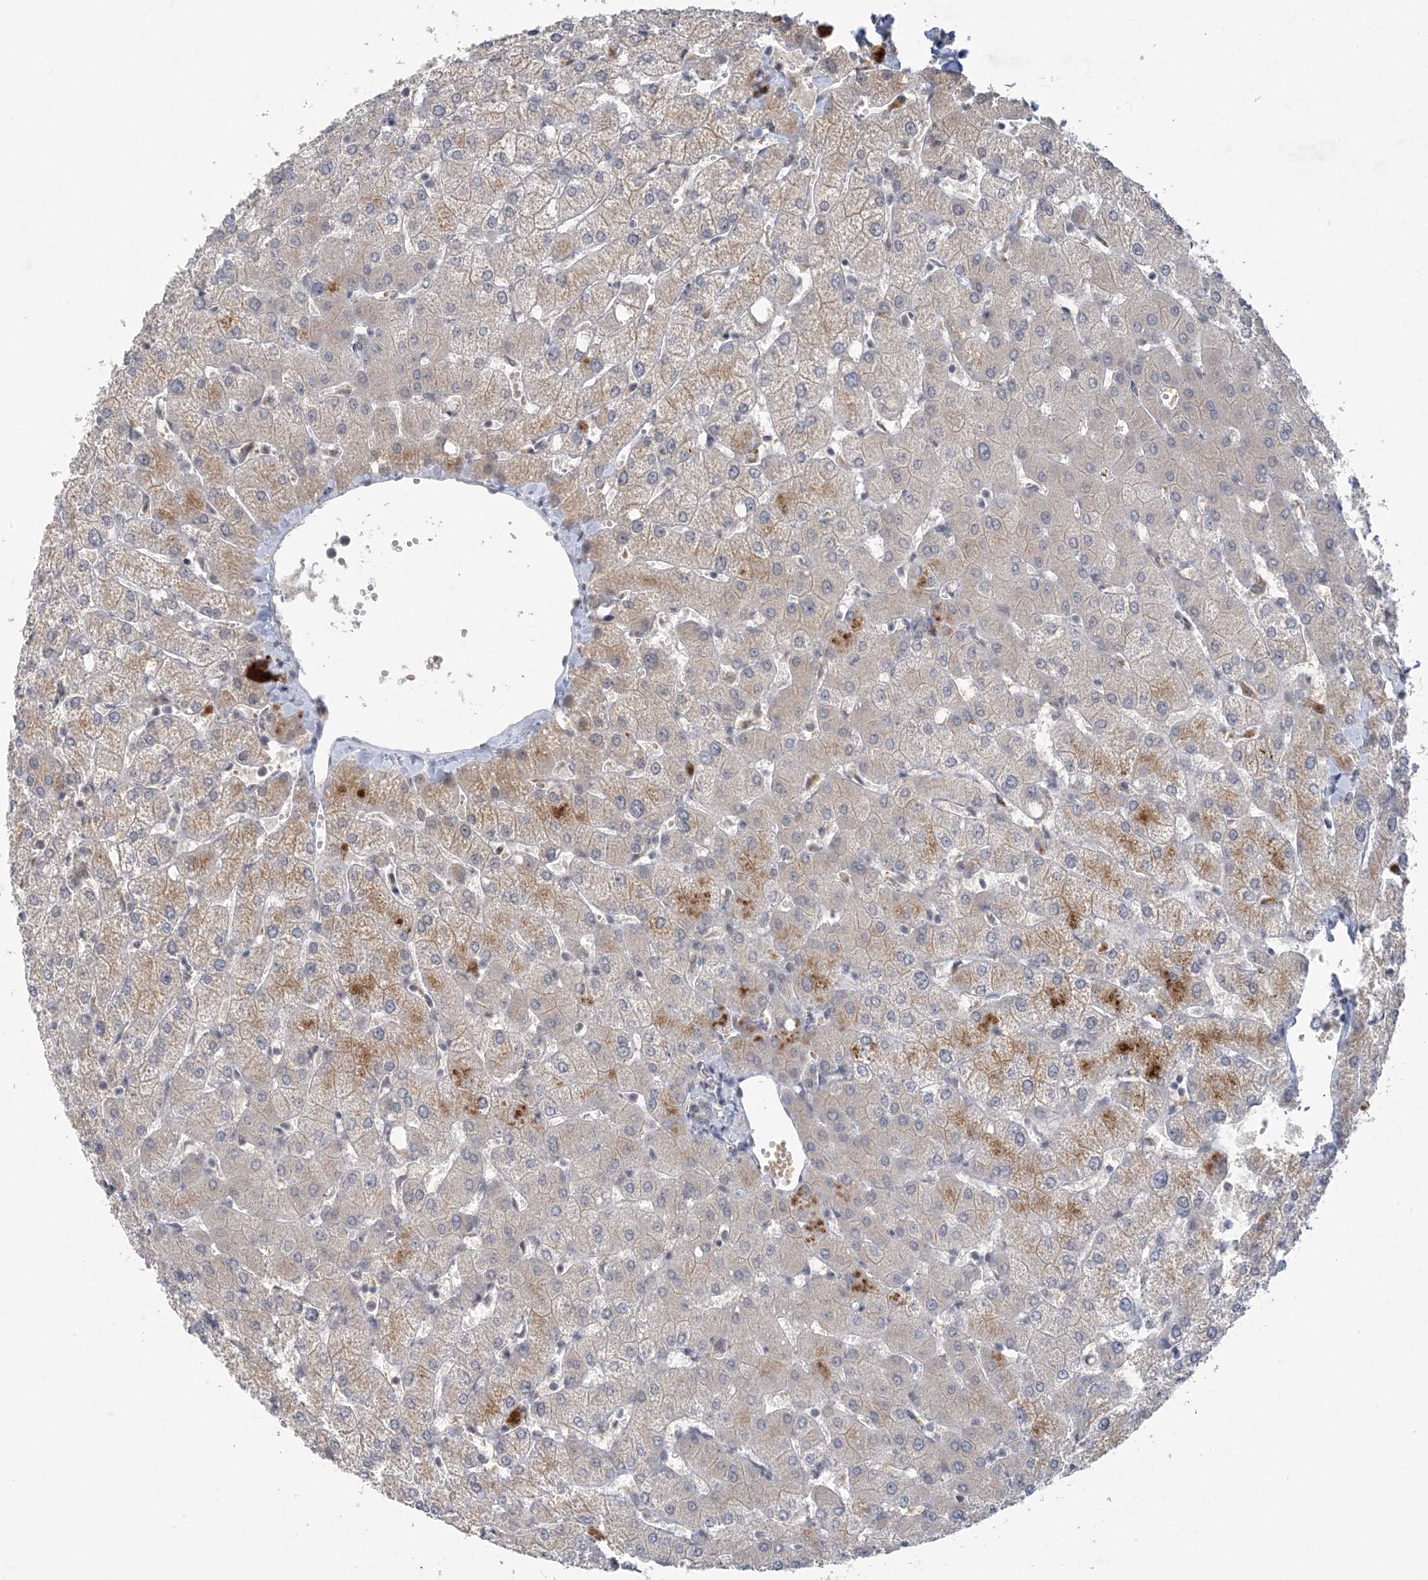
{"staining": {"intensity": "negative", "quantity": "none", "location": "none"}, "tissue": "liver", "cell_type": "Cholangiocytes", "image_type": "normal", "snomed": [{"axis": "morphology", "description": "Normal tissue, NOS"}, {"axis": "topography", "description": "Liver"}], "caption": "The histopathology image shows no staining of cholangiocytes in normal liver.", "gene": "ZBTB7A", "patient": {"sex": "female", "age": 54}}